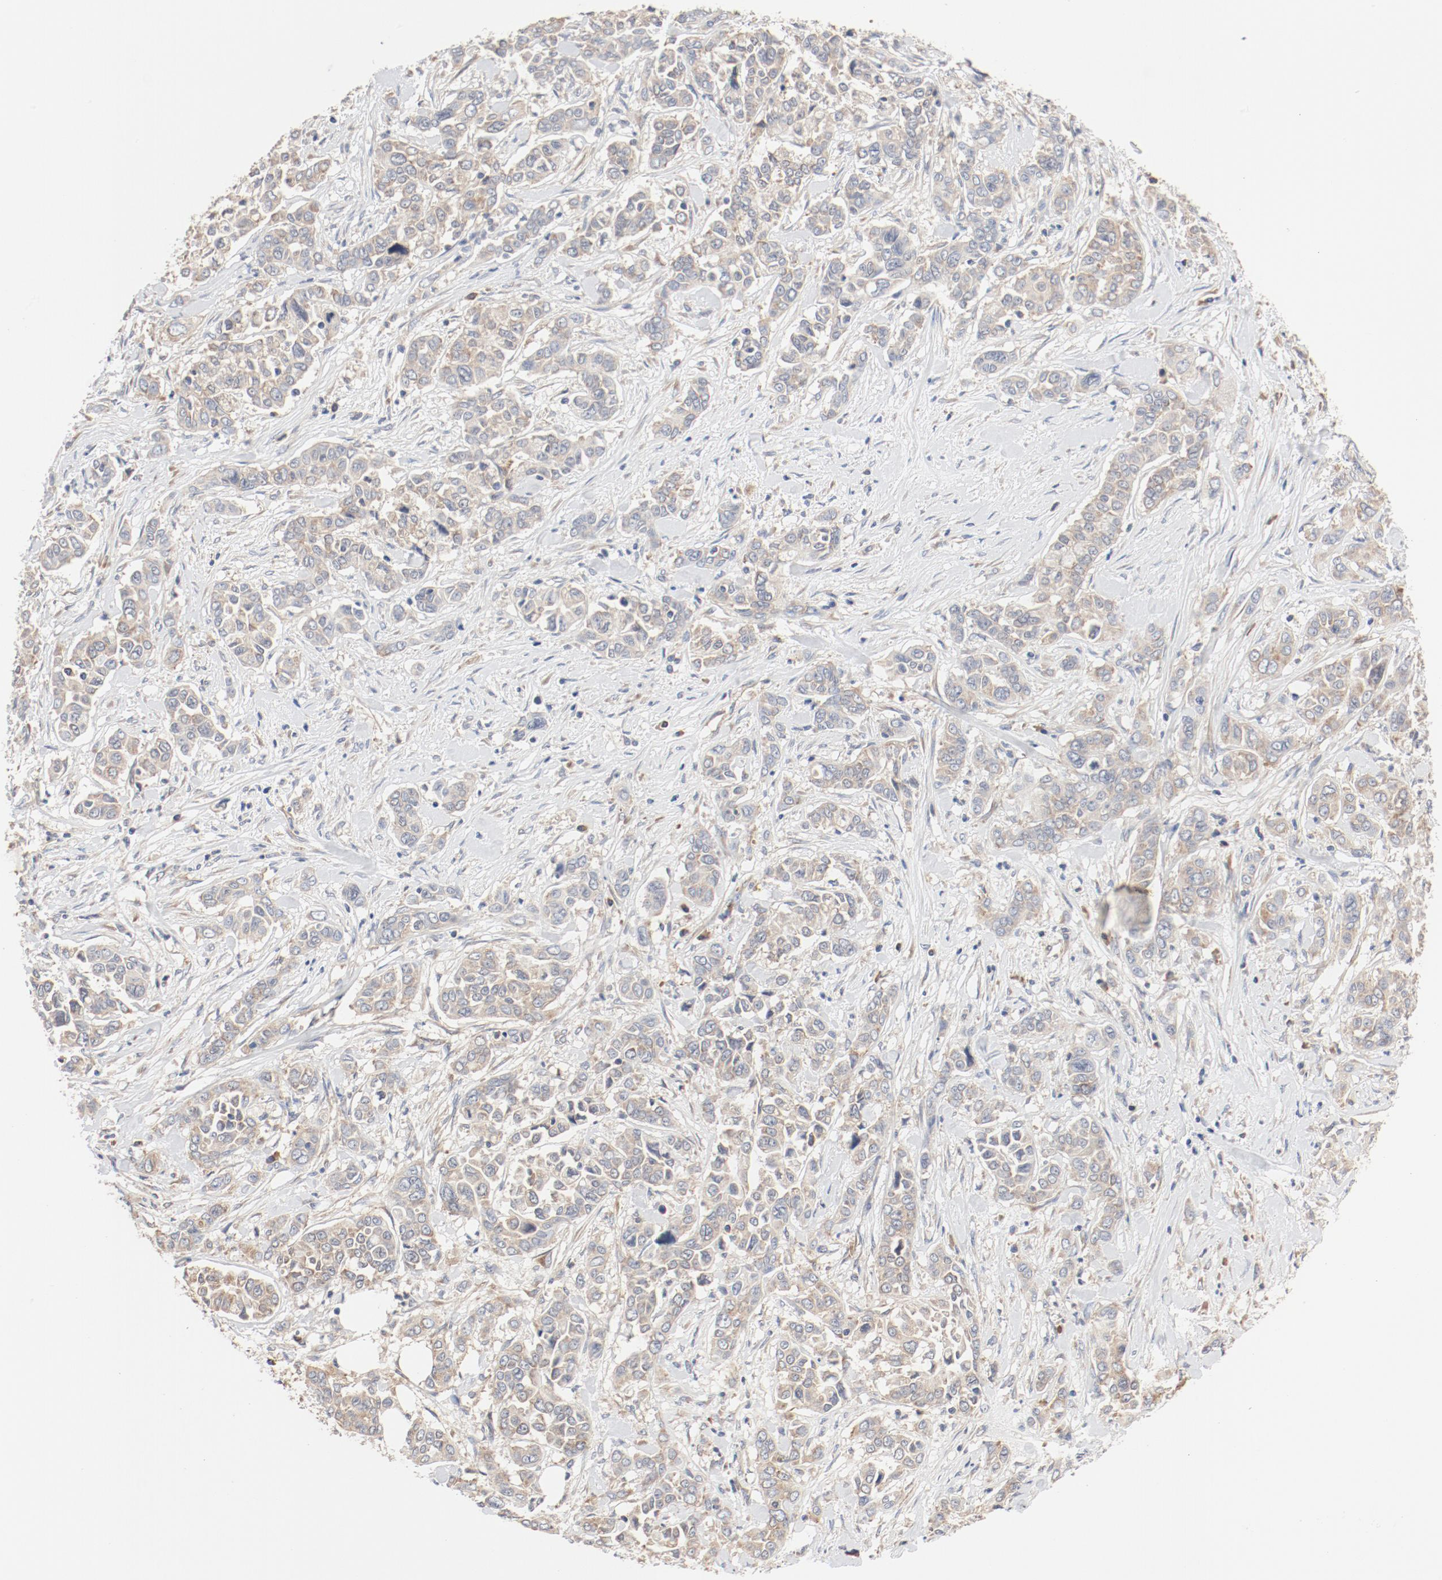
{"staining": {"intensity": "moderate", "quantity": ">75%", "location": "cytoplasmic/membranous"}, "tissue": "pancreatic cancer", "cell_type": "Tumor cells", "image_type": "cancer", "snomed": [{"axis": "morphology", "description": "Adenocarcinoma, NOS"}, {"axis": "topography", "description": "Pancreas"}], "caption": "The histopathology image exhibits immunohistochemical staining of adenocarcinoma (pancreatic). There is moderate cytoplasmic/membranous staining is present in approximately >75% of tumor cells. (IHC, brightfield microscopy, high magnification).", "gene": "RPS6", "patient": {"sex": "female", "age": 52}}